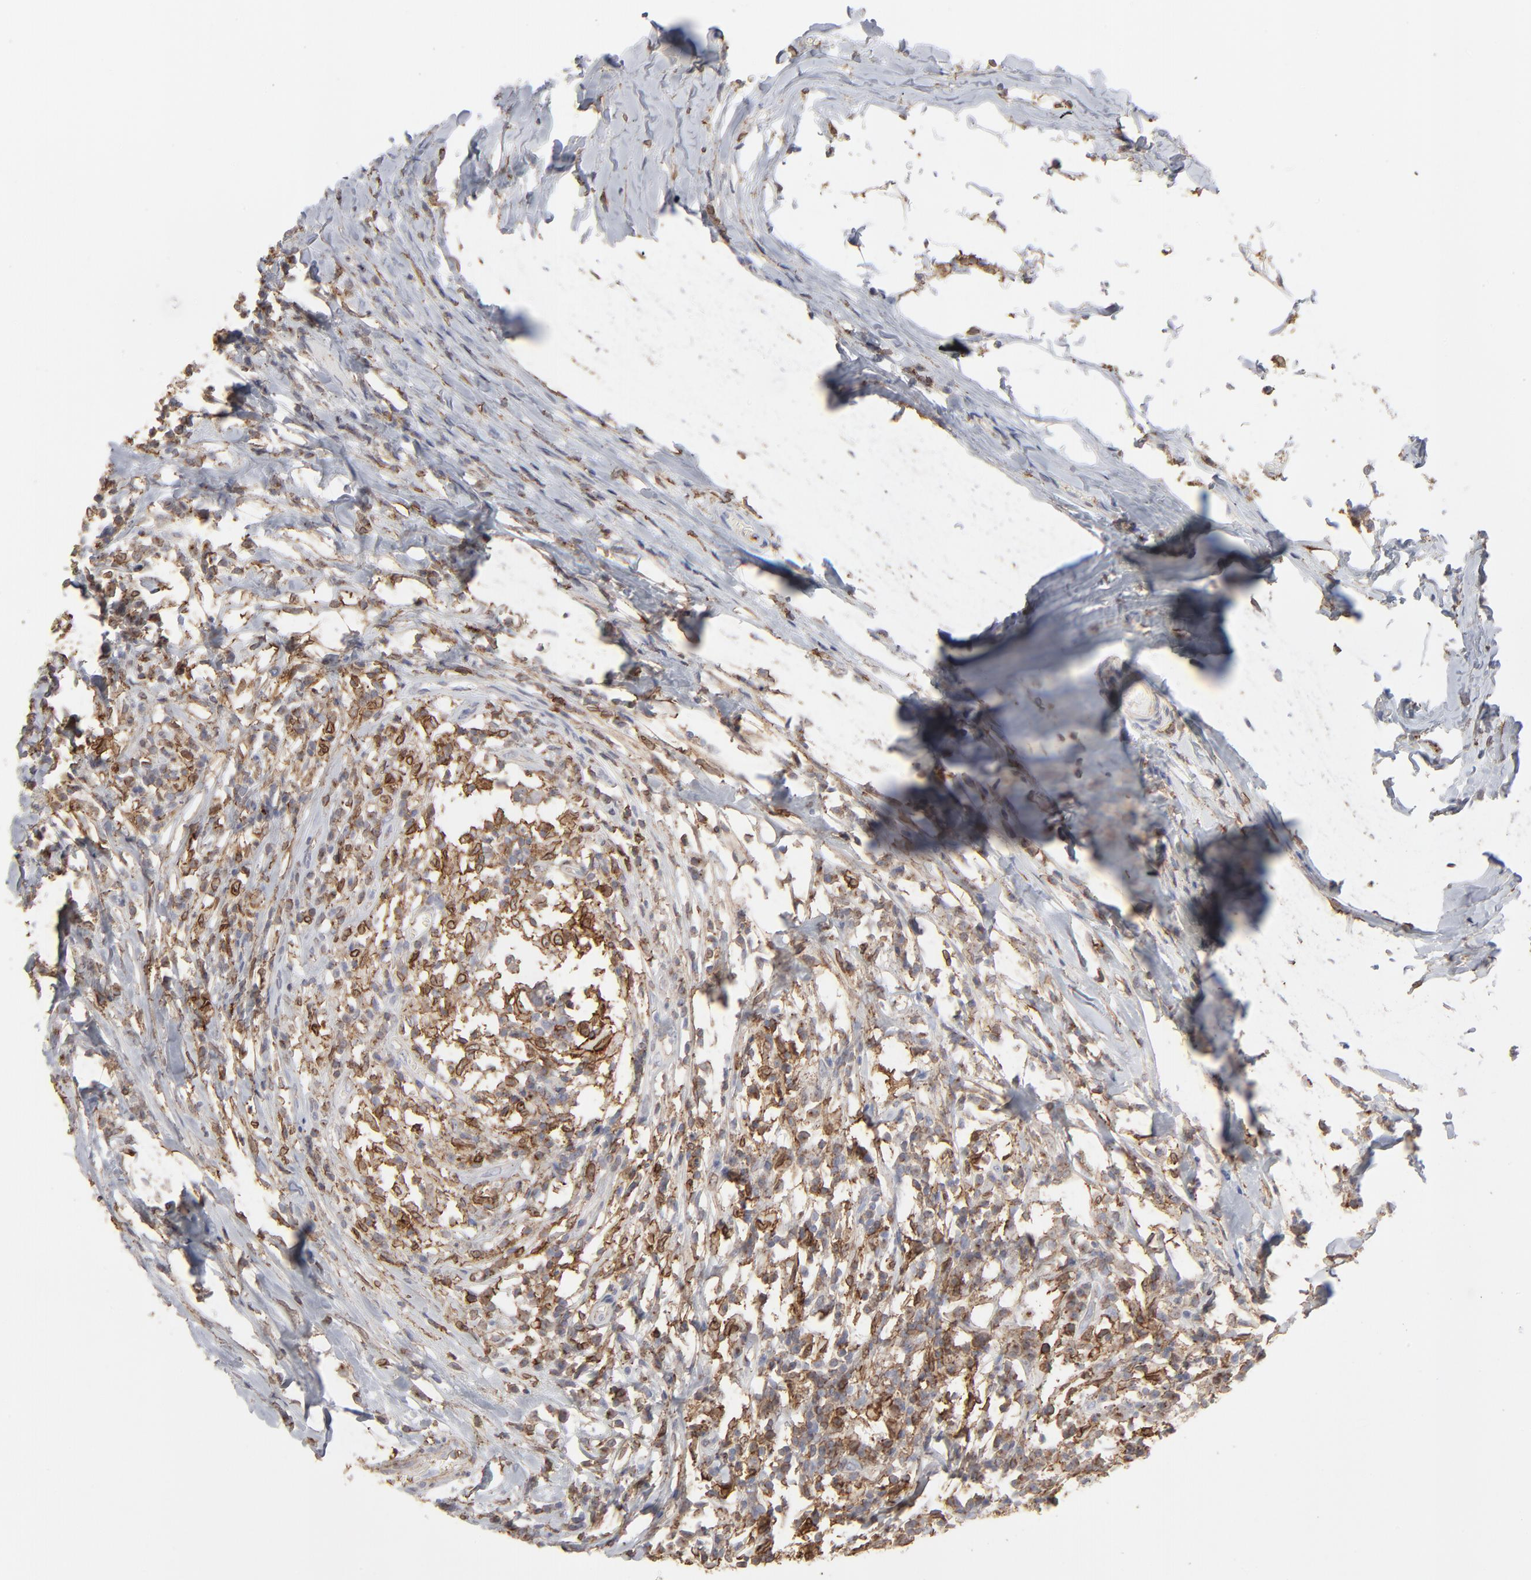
{"staining": {"intensity": "moderate", "quantity": "25%-75%", "location": "cytoplasmic/membranous"}, "tissue": "head and neck cancer", "cell_type": "Tumor cells", "image_type": "cancer", "snomed": [{"axis": "morphology", "description": "Adenocarcinoma, NOS"}, {"axis": "topography", "description": "Salivary gland"}, {"axis": "topography", "description": "Head-Neck"}], "caption": "Head and neck cancer (adenocarcinoma) stained with a brown dye shows moderate cytoplasmic/membranous positive expression in approximately 25%-75% of tumor cells.", "gene": "ANXA5", "patient": {"sex": "female", "age": 65}}